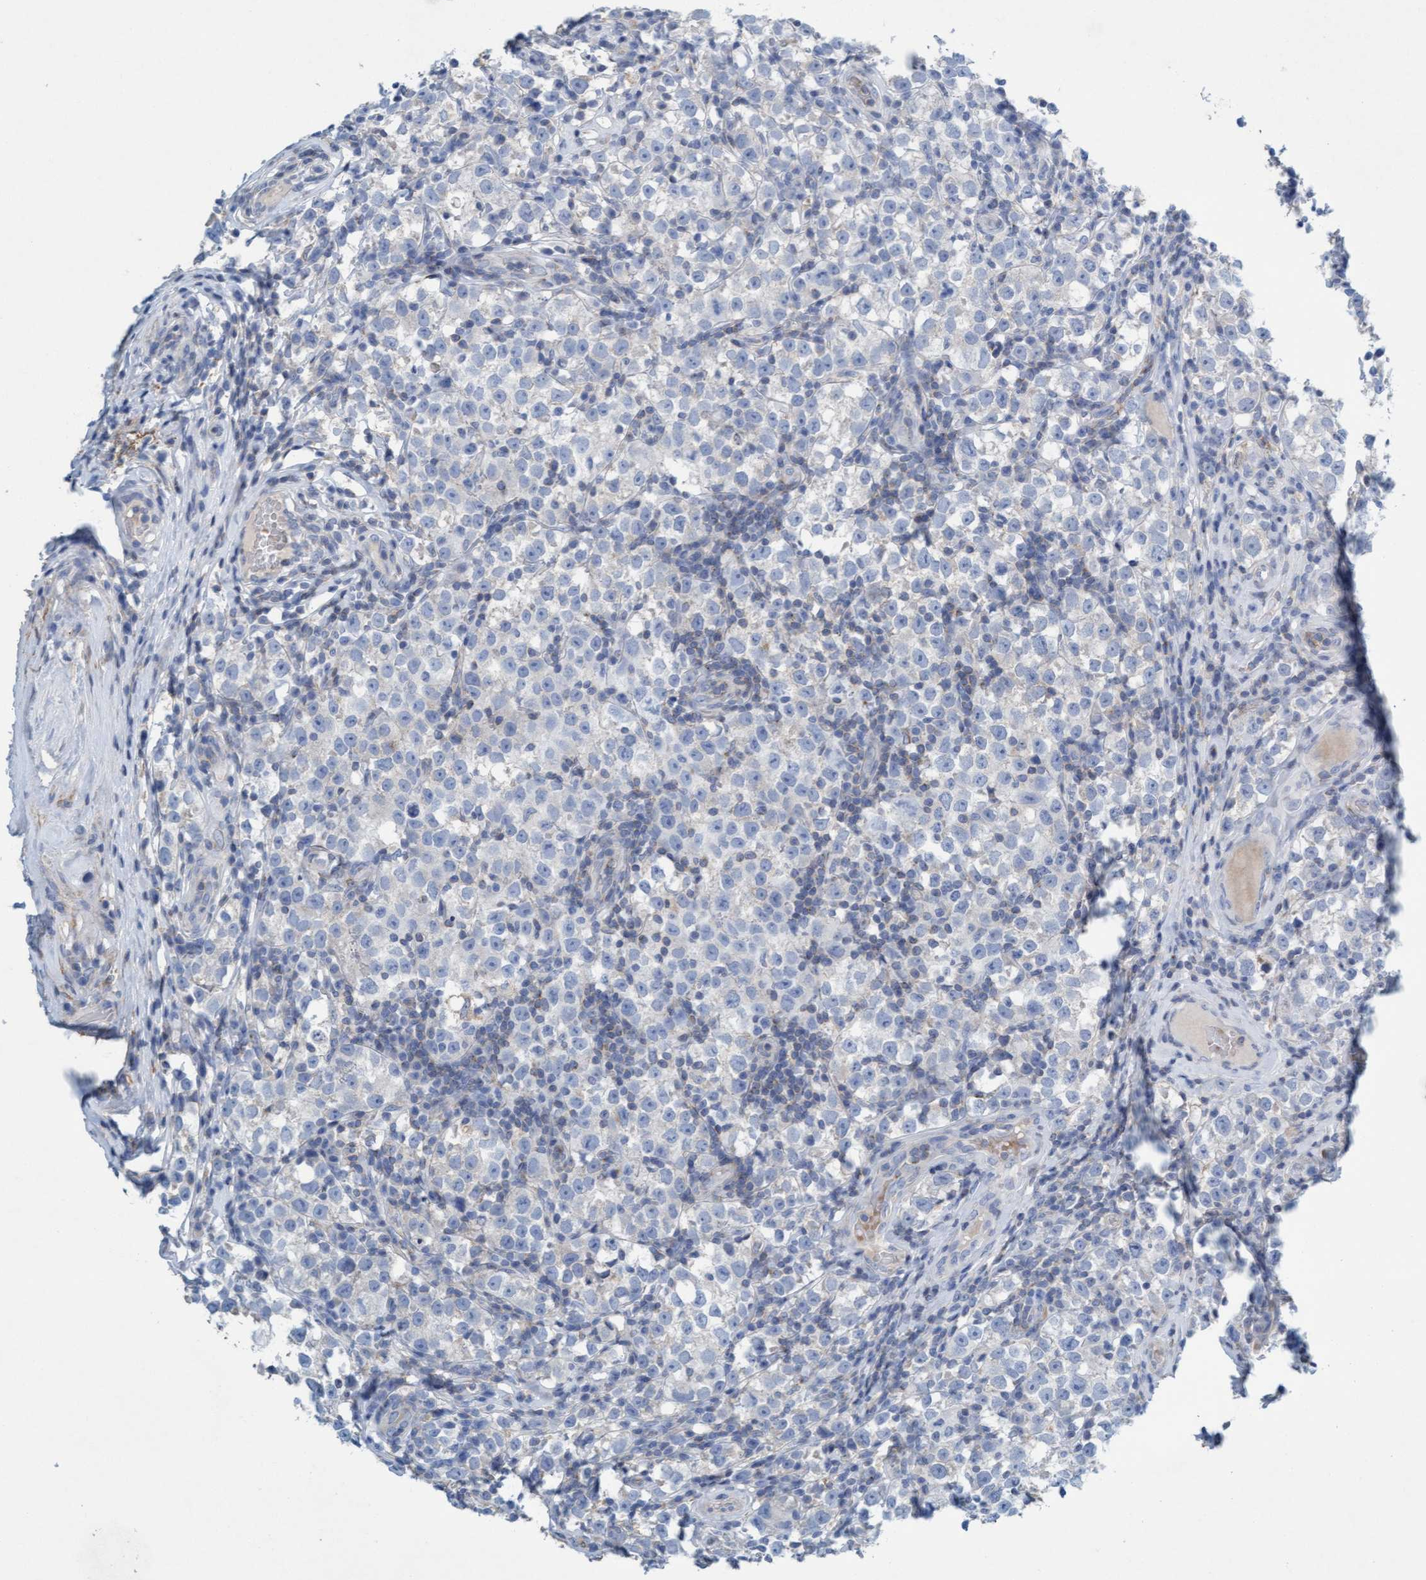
{"staining": {"intensity": "negative", "quantity": "none", "location": "none"}, "tissue": "testis cancer", "cell_type": "Tumor cells", "image_type": "cancer", "snomed": [{"axis": "morphology", "description": "Normal tissue, NOS"}, {"axis": "morphology", "description": "Seminoma, NOS"}, {"axis": "topography", "description": "Testis"}], "caption": "Testis seminoma stained for a protein using IHC reveals no expression tumor cells.", "gene": "SIGIRR", "patient": {"sex": "male", "age": 43}}